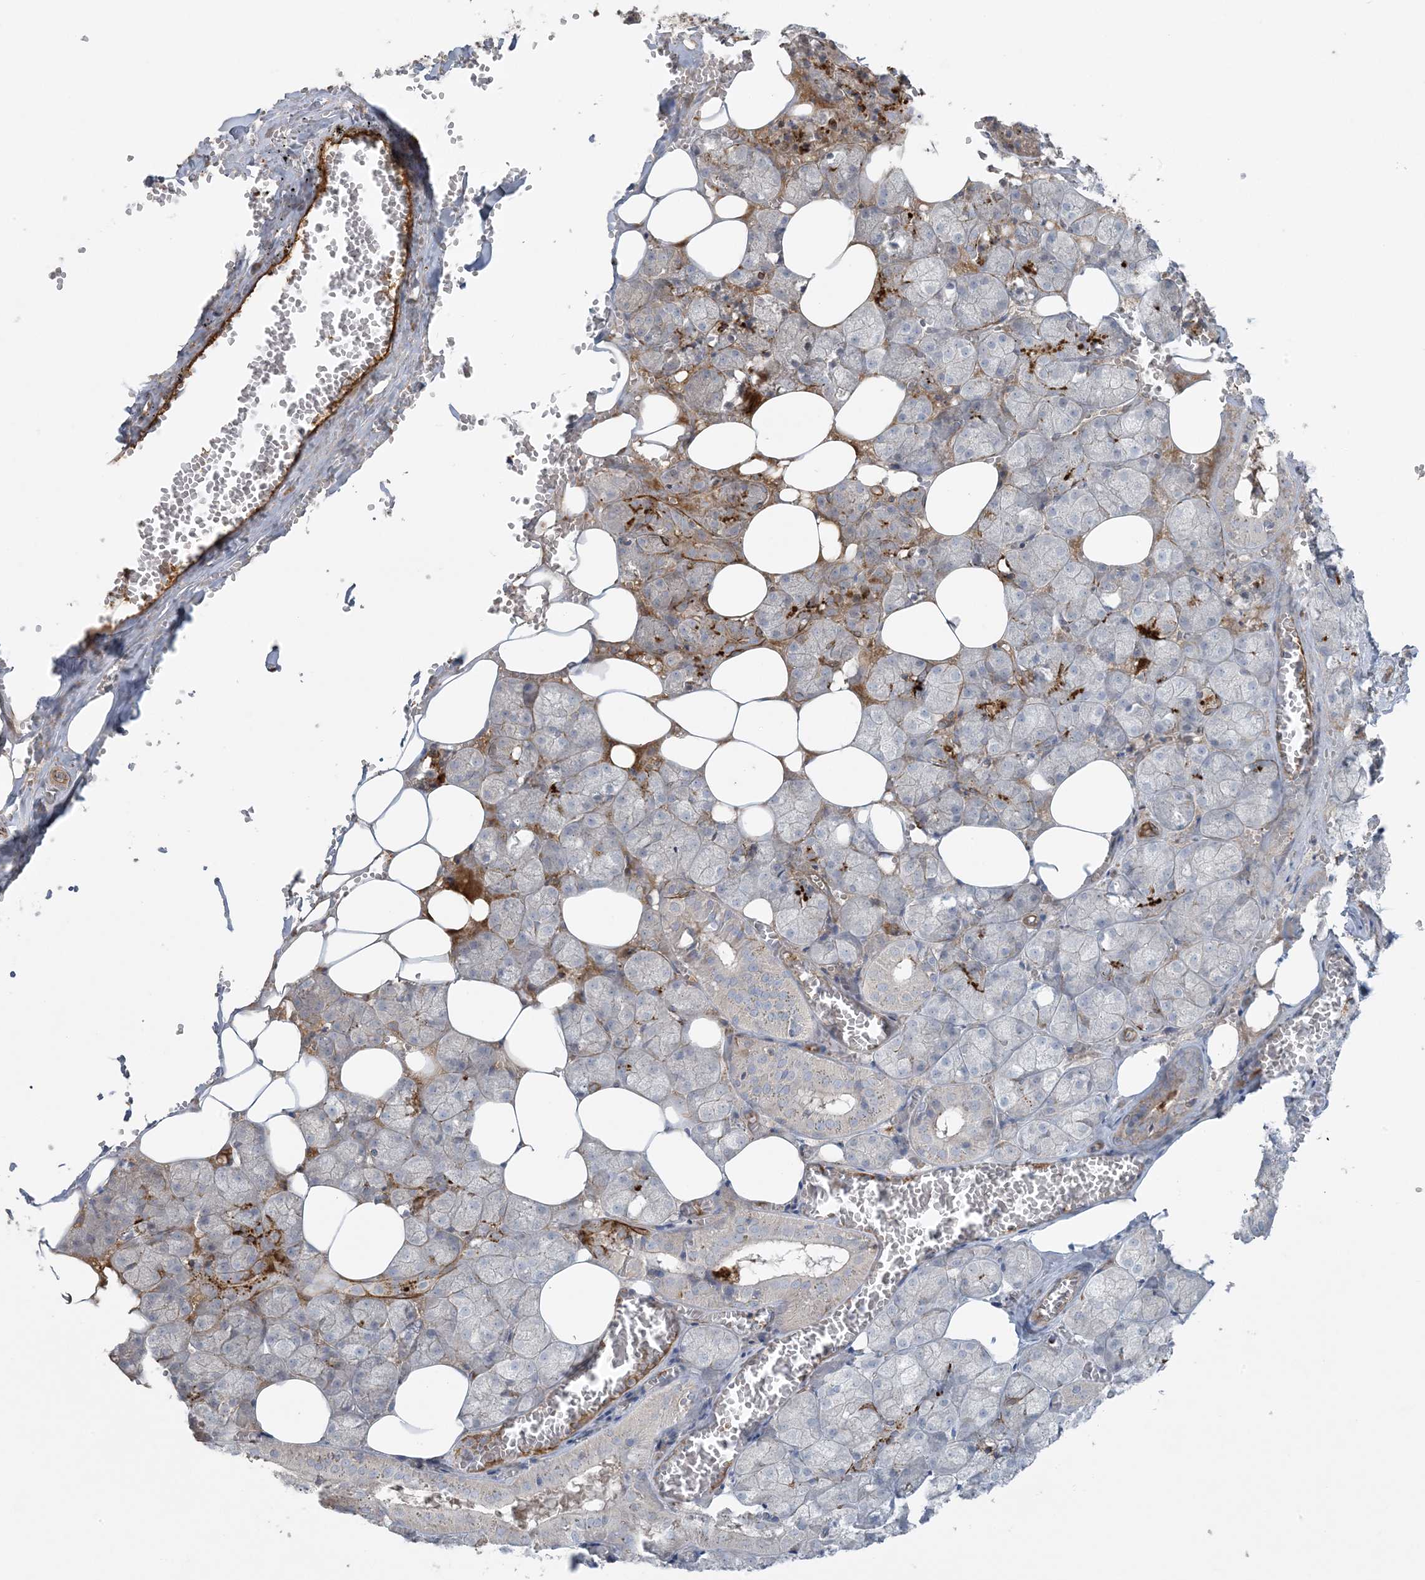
{"staining": {"intensity": "weak", "quantity": "<25%", "location": "cytoplasmic/membranous"}, "tissue": "salivary gland", "cell_type": "Glandular cells", "image_type": "normal", "snomed": [{"axis": "morphology", "description": "Normal tissue, NOS"}, {"axis": "topography", "description": "Salivary gland"}], "caption": "Immunohistochemistry image of normal salivary gland: human salivary gland stained with DAB (3,3'-diaminobenzidine) reveals no significant protein staining in glandular cells. The staining is performed using DAB (3,3'-diaminobenzidine) brown chromogen with nuclei counter-stained in using hematoxylin.", "gene": "PIK3R4", "patient": {"sex": "male", "age": 62}}